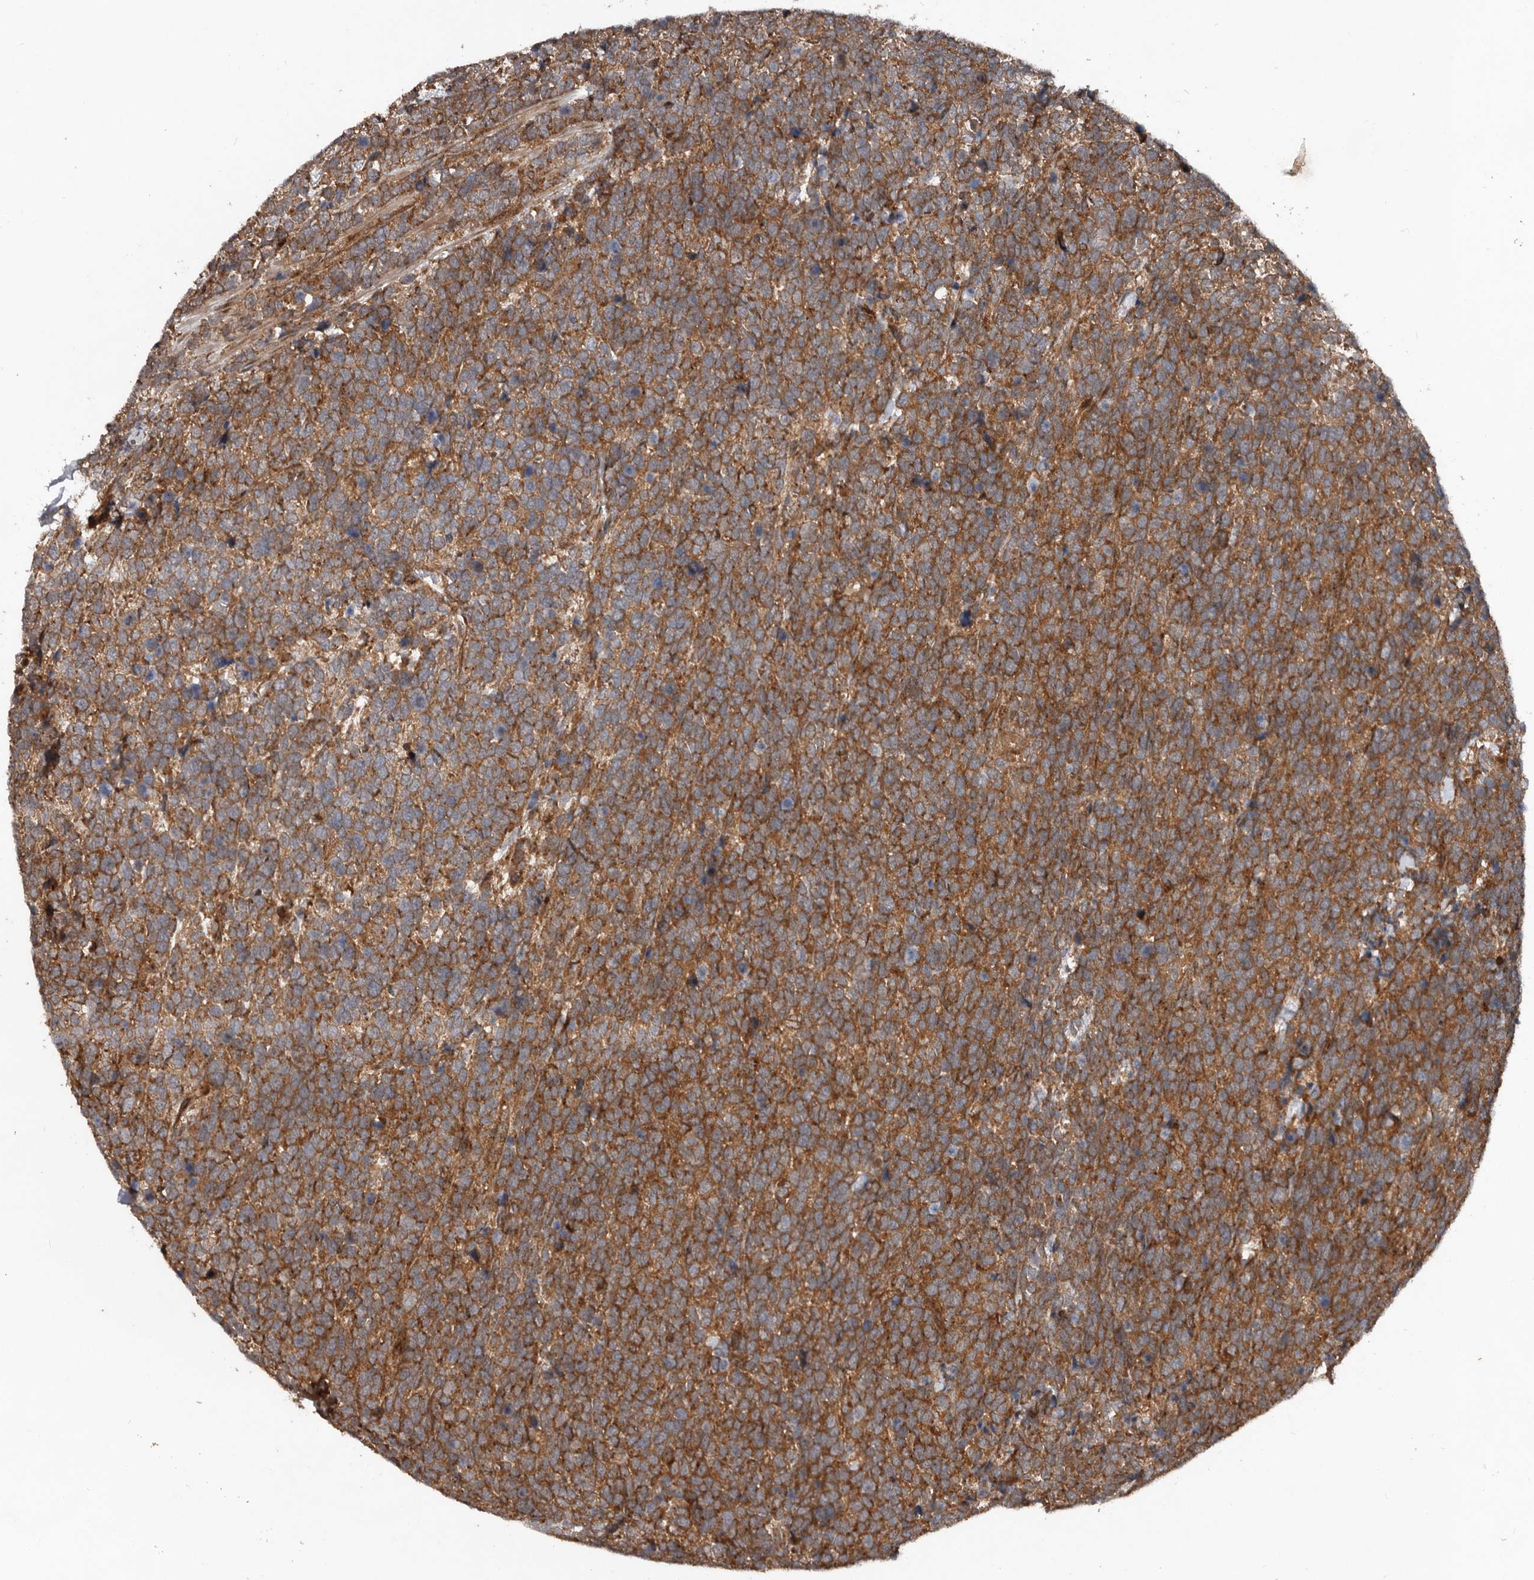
{"staining": {"intensity": "strong", "quantity": ">75%", "location": "cytoplasmic/membranous"}, "tissue": "urothelial cancer", "cell_type": "Tumor cells", "image_type": "cancer", "snomed": [{"axis": "morphology", "description": "Urothelial carcinoma, High grade"}, {"axis": "topography", "description": "Urinary bladder"}], "caption": "Strong cytoplasmic/membranous protein staining is identified in about >75% of tumor cells in urothelial cancer.", "gene": "CCDC190", "patient": {"sex": "female", "age": 82}}